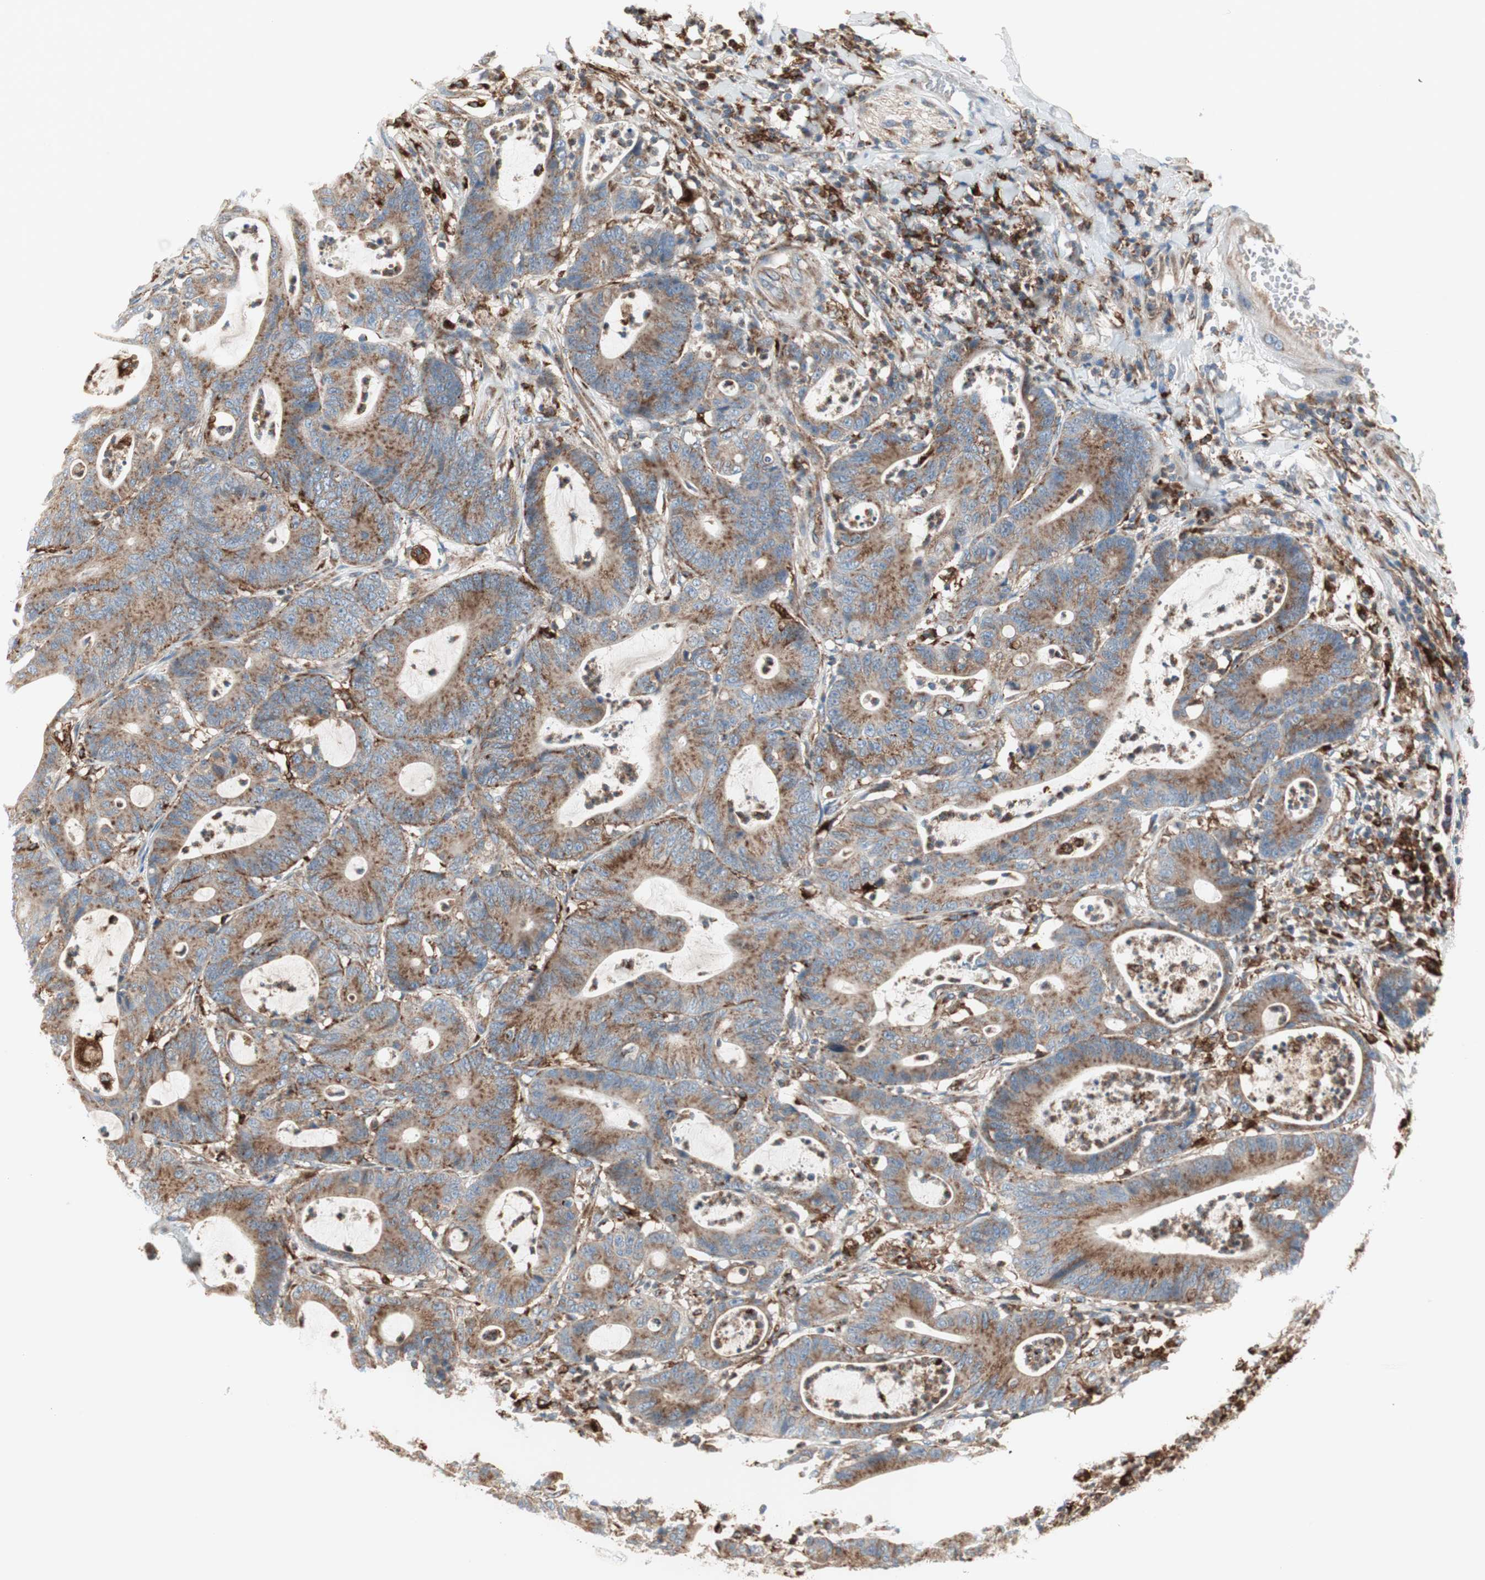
{"staining": {"intensity": "moderate", "quantity": "25%-75%", "location": "cytoplasmic/membranous"}, "tissue": "colorectal cancer", "cell_type": "Tumor cells", "image_type": "cancer", "snomed": [{"axis": "morphology", "description": "Adenocarcinoma, NOS"}, {"axis": "topography", "description": "Colon"}], "caption": "Immunohistochemistry staining of colorectal cancer, which demonstrates medium levels of moderate cytoplasmic/membranous expression in about 25%-75% of tumor cells indicating moderate cytoplasmic/membranous protein staining. The staining was performed using DAB (brown) for protein detection and nuclei were counterstained in hematoxylin (blue).", "gene": "ATP6V1G1", "patient": {"sex": "female", "age": 84}}